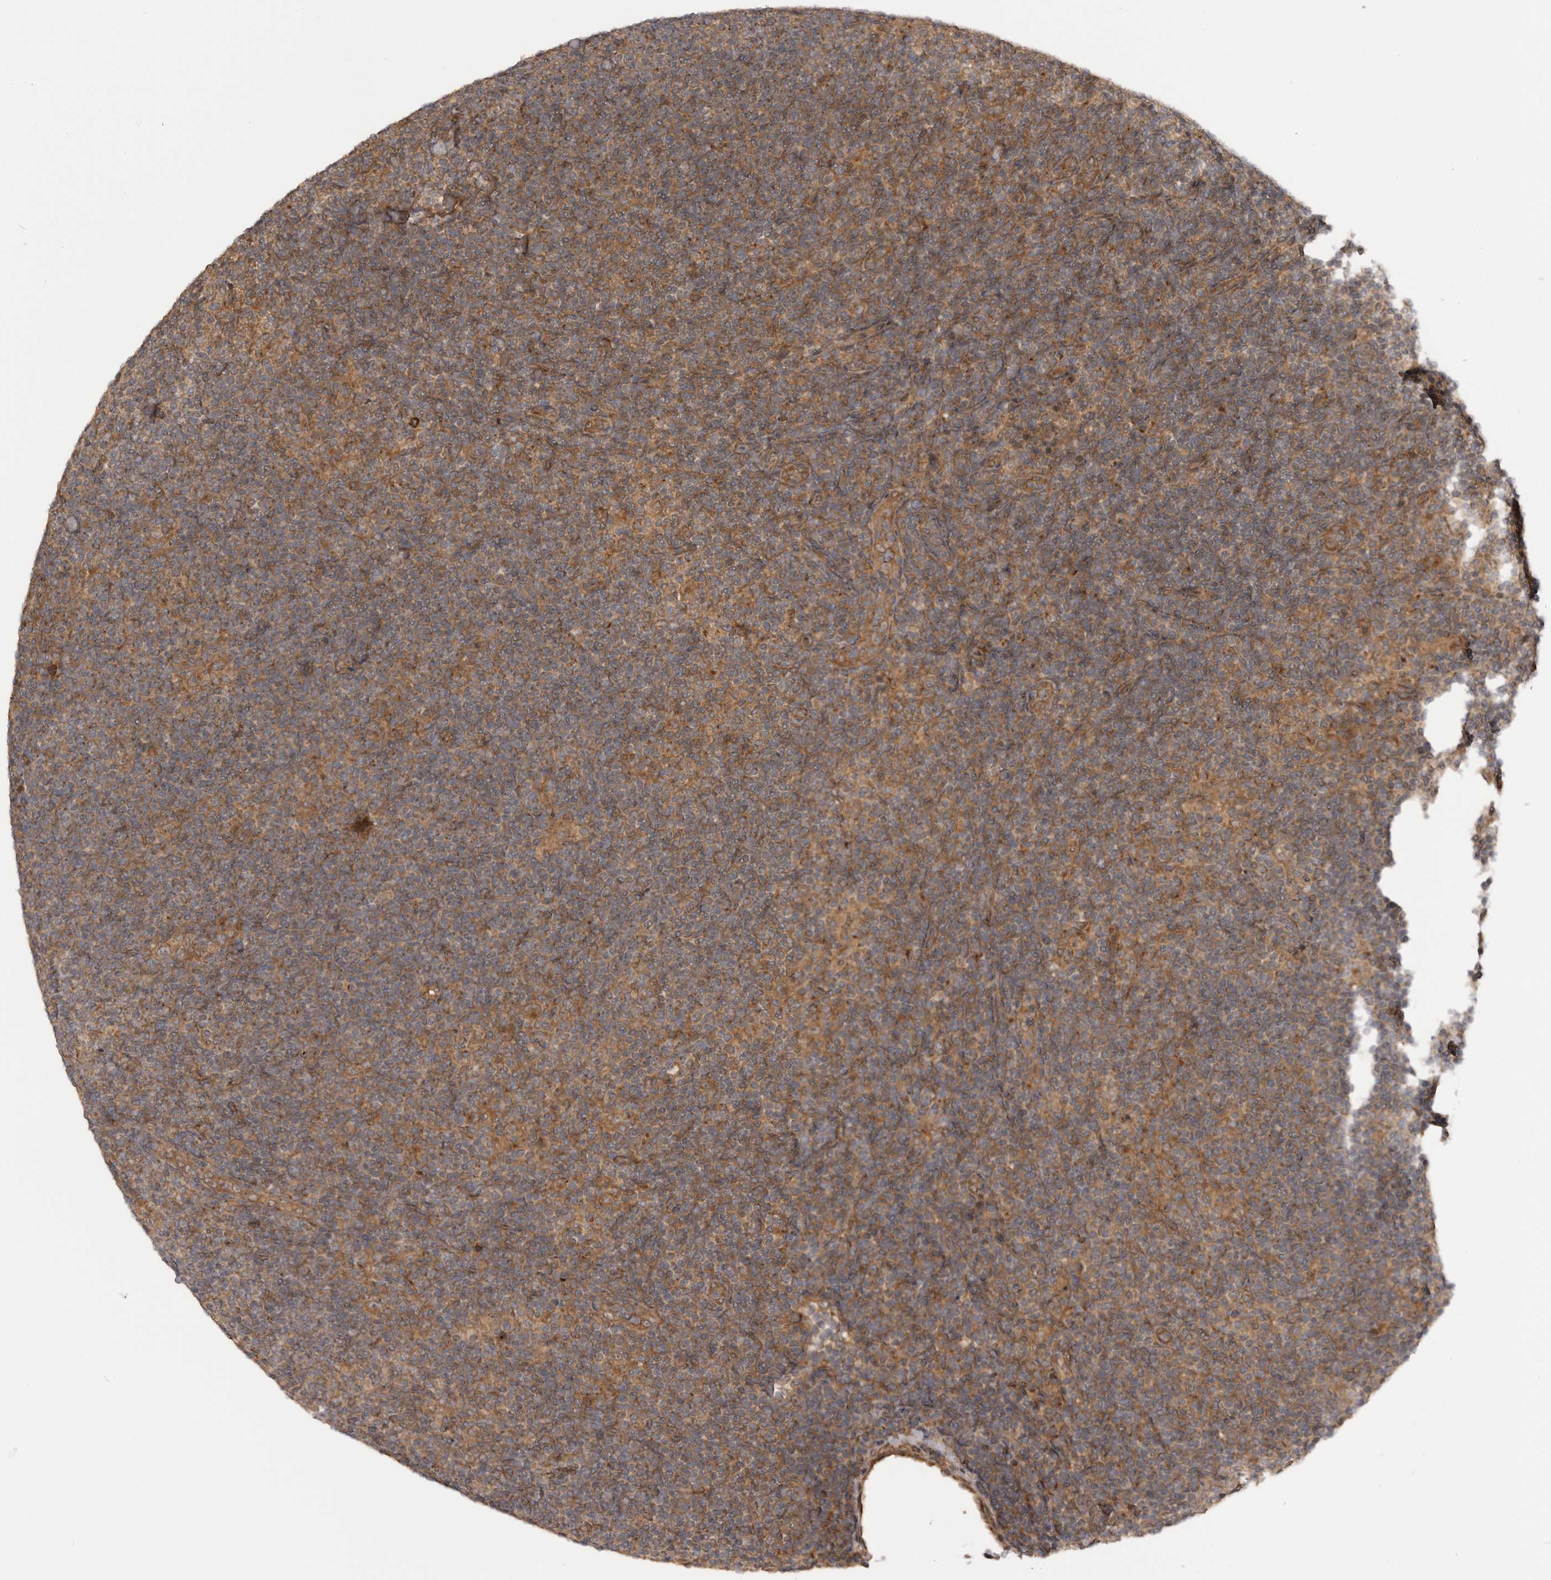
{"staining": {"intensity": "moderate", "quantity": ">75%", "location": "cytoplasmic/membranous"}, "tissue": "lymphoma", "cell_type": "Tumor cells", "image_type": "cancer", "snomed": [{"axis": "morphology", "description": "Hodgkin's disease, NOS"}, {"axis": "topography", "description": "Lymph node"}], "caption": "A brown stain highlights moderate cytoplasmic/membranous expression of a protein in human Hodgkin's disease tumor cells. (DAB IHC, brown staining for protein, blue staining for nuclei).", "gene": "PDCL", "patient": {"sex": "female", "age": 57}}